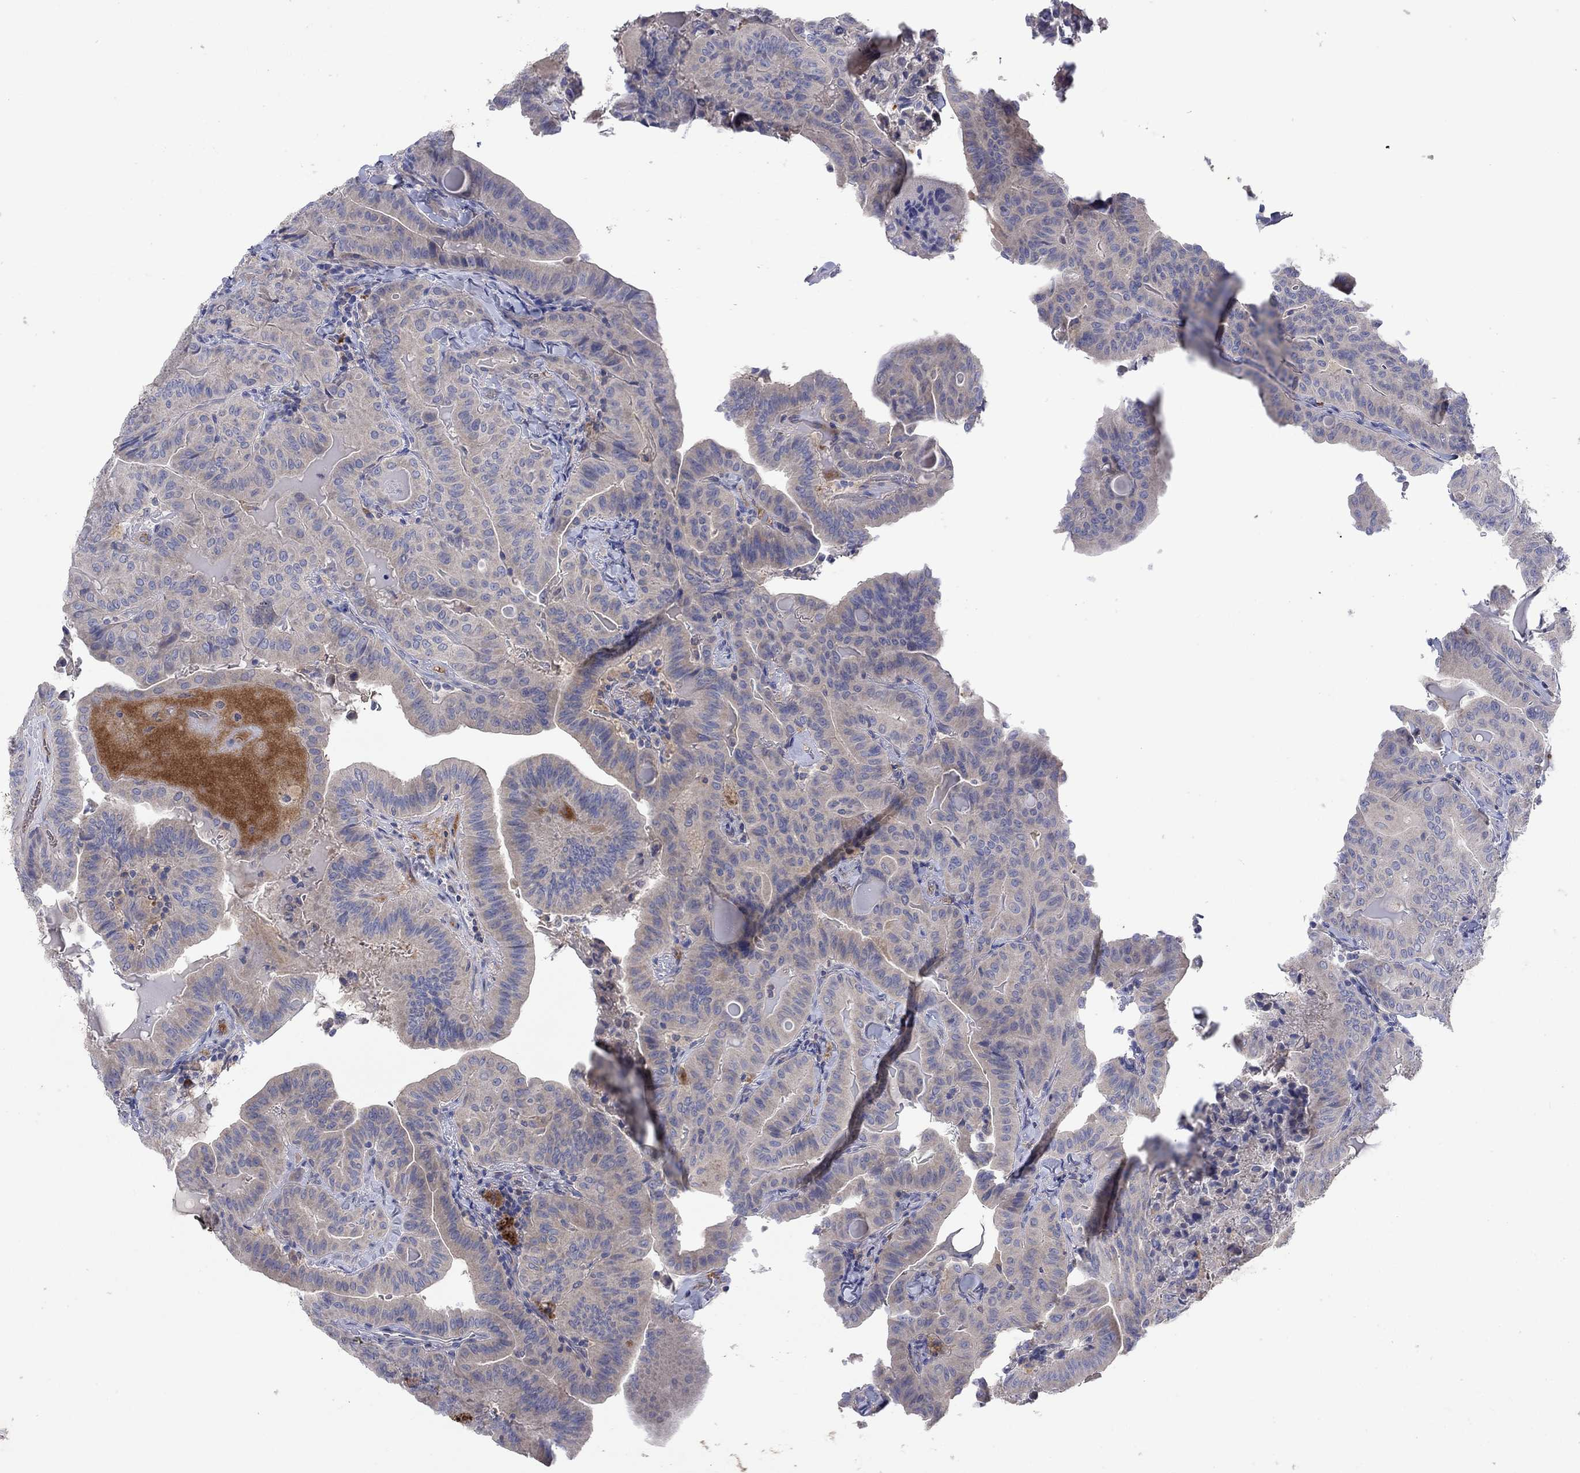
{"staining": {"intensity": "negative", "quantity": "none", "location": "none"}, "tissue": "thyroid cancer", "cell_type": "Tumor cells", "image_type": "cancer", "snomed": [{"axis": "morphology", "description": "Papillary adenocarcinoma, NOS"}, {"axis": "topography", "description": "Thyroid gland"}], "caption": "The image exhibits no staining of tumor cells in thyroid cancer.", "gene": "PLCL2", "patient": {"sex": "female", "age": 68}}